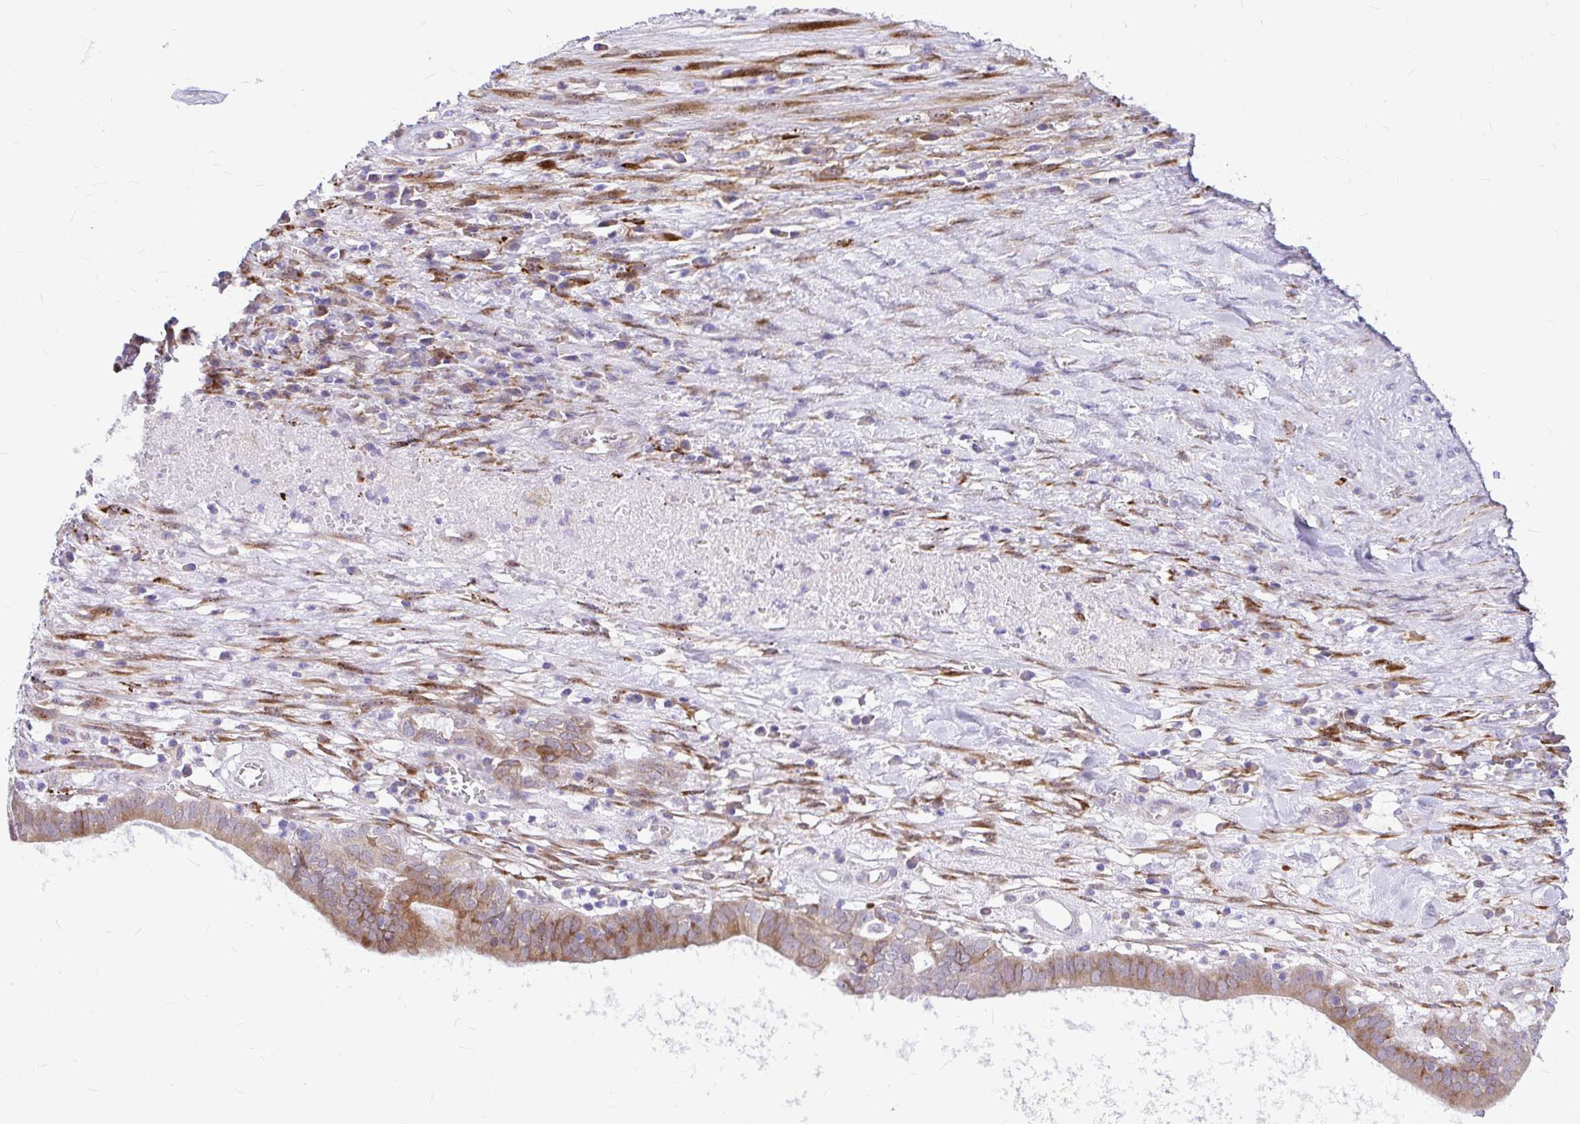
{"staining": {"intensity": "weak", "quantity": "25%-75%", "location": "cytoplasmic/membranous"}, "tissue": "ovarian cancer", "cell_type": "Tumor cells", "image_type": "cancer", "snomed": [{"axis": "morphology", "description": "Carcinoma, endometroid"}, {"axis": "topography", "description": "Ovary"}], "caption": "A low amount of weak cytoplasmic/membranous staining is identified in approximately 25%-75% of tumor cells in ovarian cancer (endometroid carcinoma) tissue.", "gene": "GABBR2", "patient": {"sex": "female", "age": 64}}